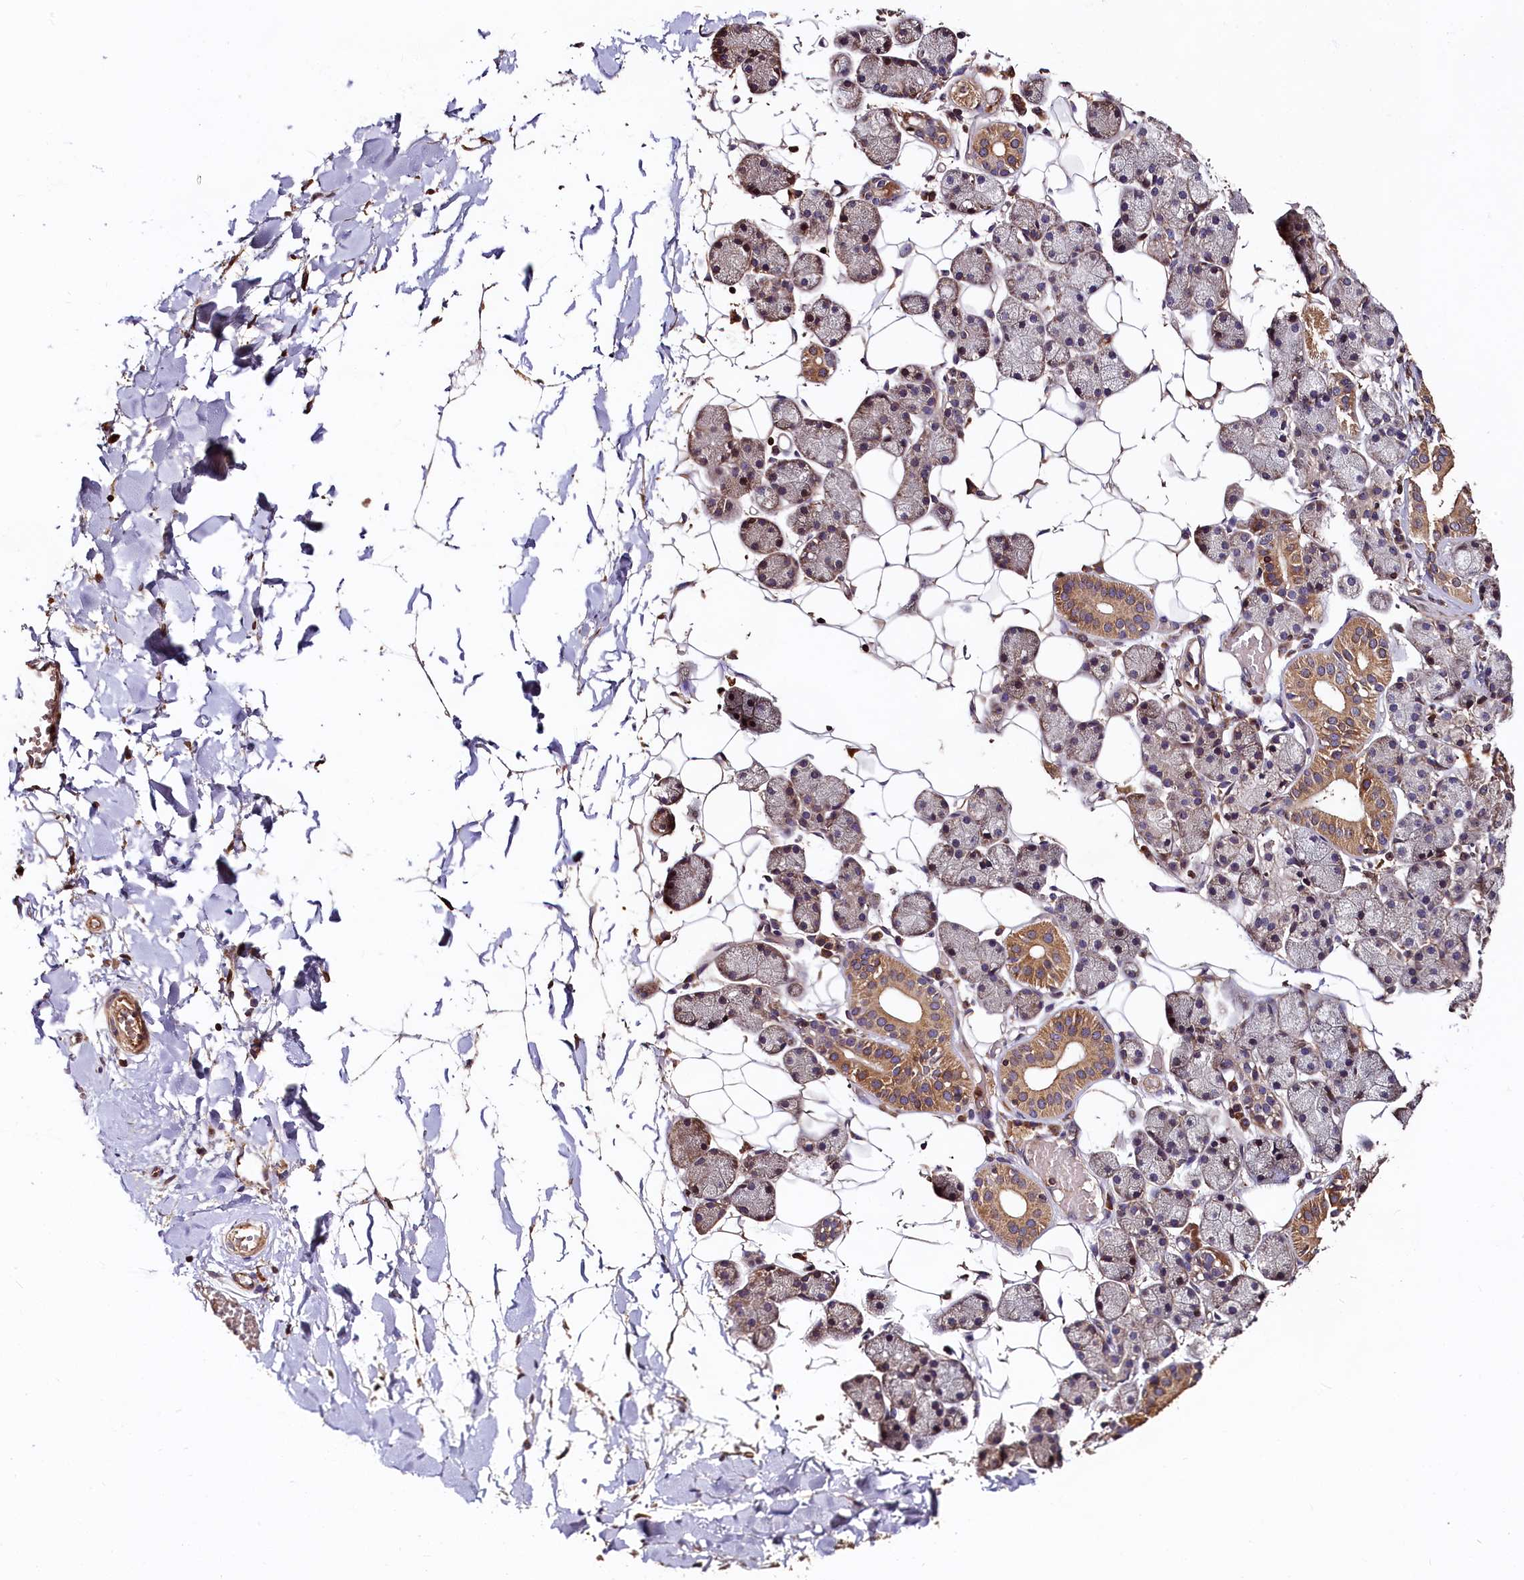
{"staining": {"intensity": "moderate", "quantity": ">75%", "location": "cytoplasmic/membranous"}, "tissue": "salivary gland", "cell_type": "Glandular cells", "image_type": "normal", "snomed": [{"axis": "morphology", "description": "Normal tissue, NOS"}, {"axis": "topography", "description": "Salivary gland"}], "caption": "Protein expression analysis of benign human salivary gland reveals moderate cytoplasmic/membranous expression in approximately >75% of glandular cells. The protein of interest is stained brown, and the nuclei are stained in blue (DAB (3,3'-diaminobenzidine) IHC with brightfield microscopy, high magnification).", "gene": "HMOX2", "patient": {"sex": "female", "age": 33}}